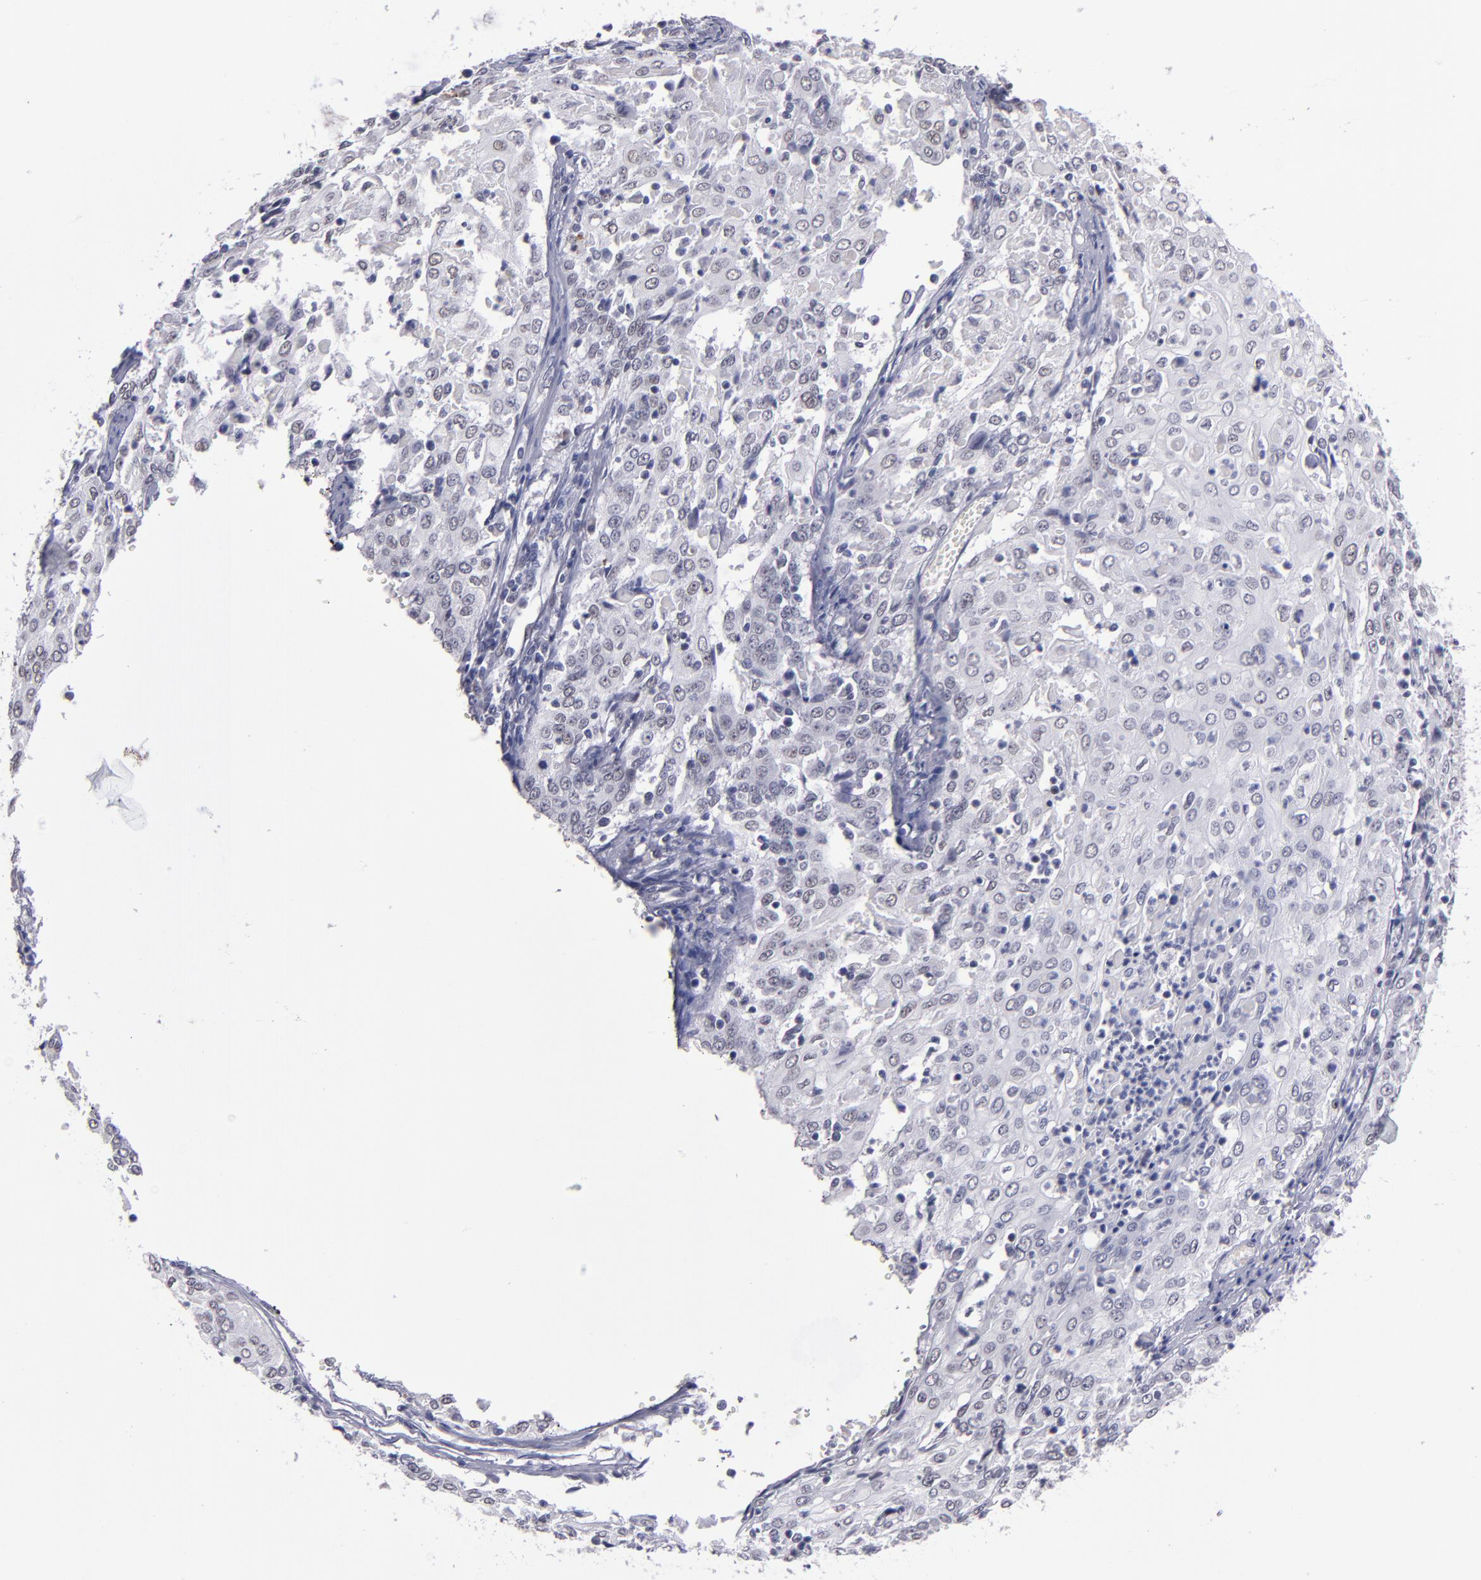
{"staining": {"intensity": "weak", "quantity": "<25%", "location": "nuclear"}, "tissue": "cervical cancer", "cell_type": "Tumor cells", "image_type": "cancer", "snomed": [{"axis": "morphology", "description": "Squamous cell carcinoma, NOS"}, {"axis": "topography", "description": "Cervix"}], "caption": "Squamous cell carcinoma (cervical) was stained to show a protein in brown. There is no significant staining in tumor cells.", "gene": "OTUB2", "patient": {"sex": "female", "age": 39}}